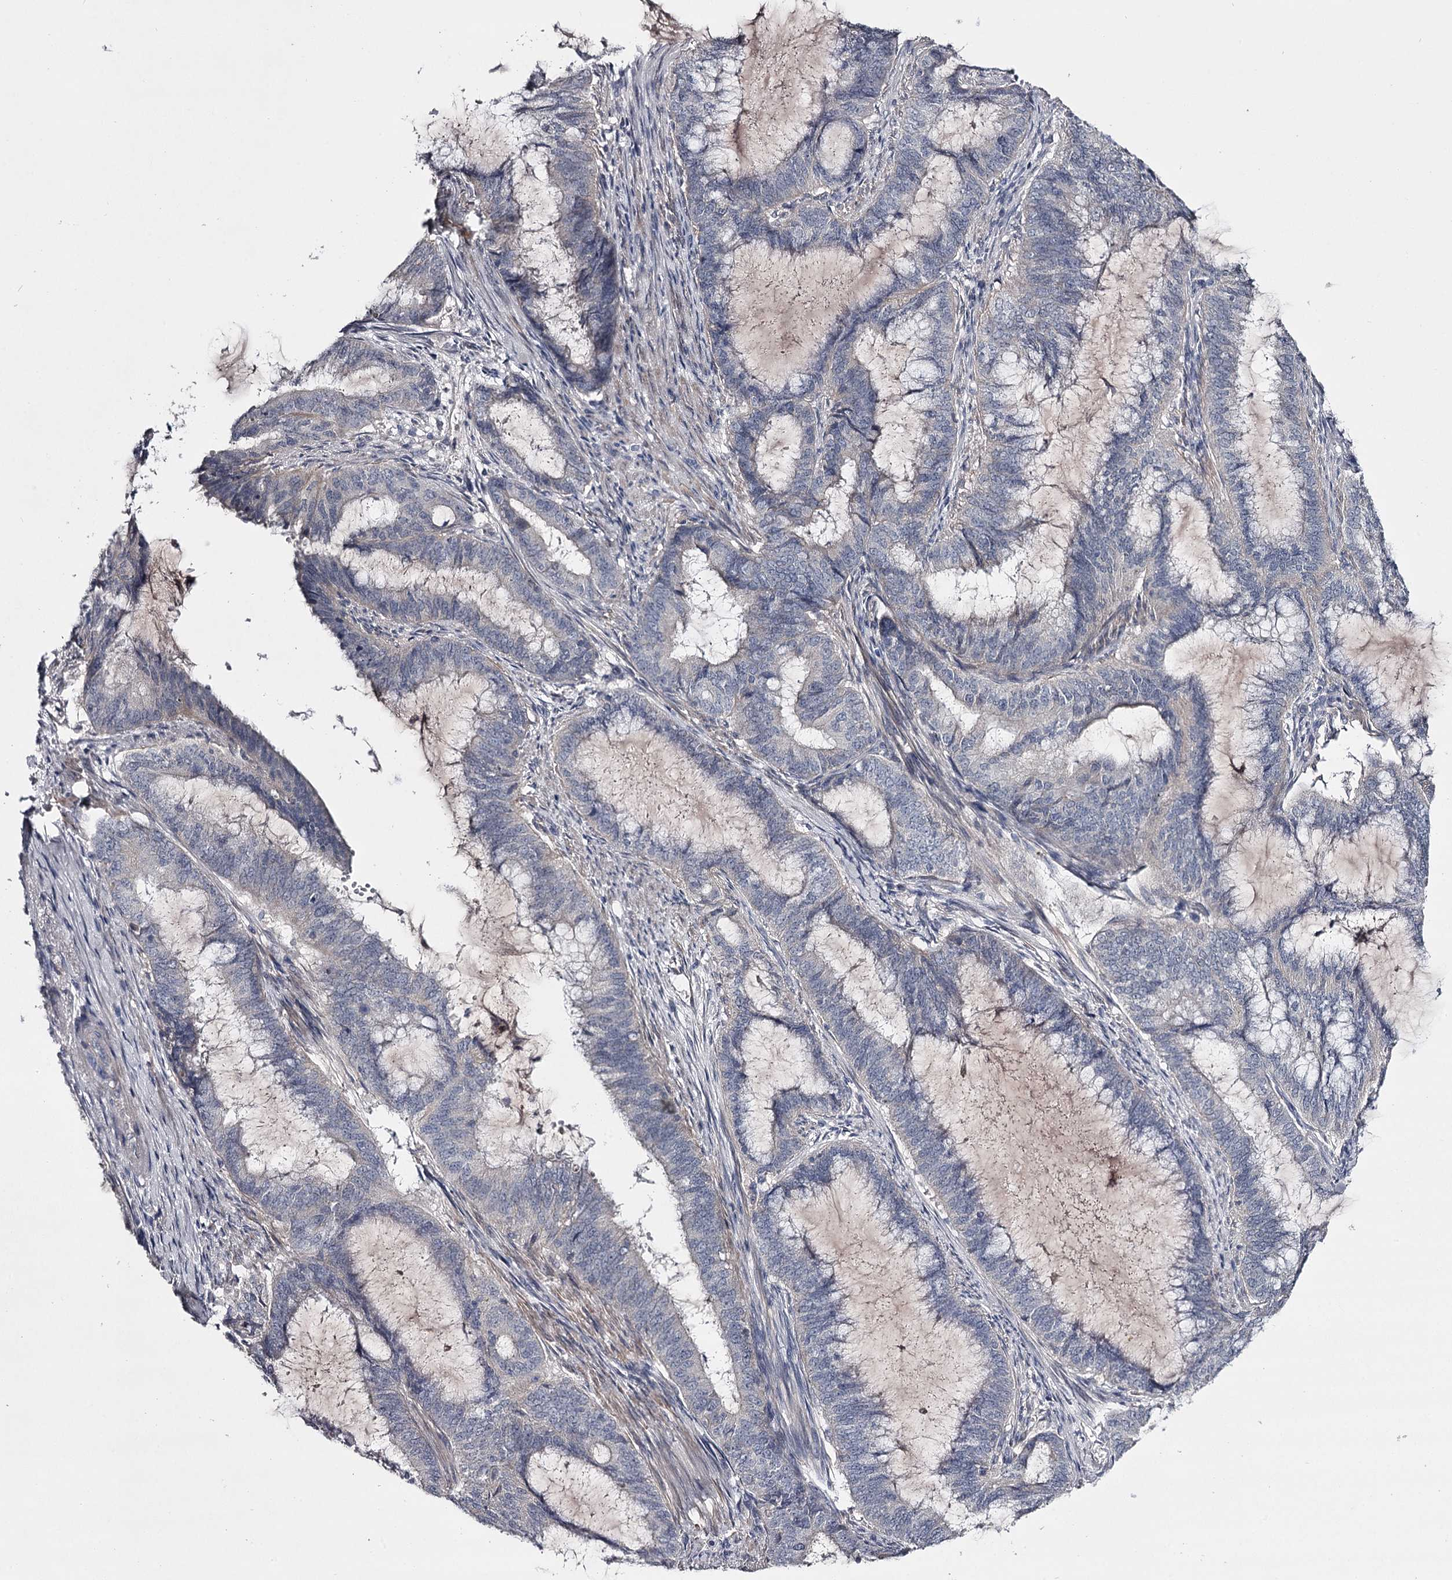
{"staining": {"intensity": "negative", "quantity": "none", "location": "none"}, "tissue": "endometrial cancer", "cell_type": "Tumor cells", "image_type": "cancer", "snomed": [{"axis": "morphology", "description": "Adenocarcinoma, NOS"}, {"axis": "topography", "description": "Endometrium"}], "caption": "A histopathology image of endometrial cancer stained for a protein exhibits no brown staining in tumor cells. (DAB immunohistochemistry, high magnification).", "gene": "FDXACB1", "patient": {"sex": "female", "age": 51}}